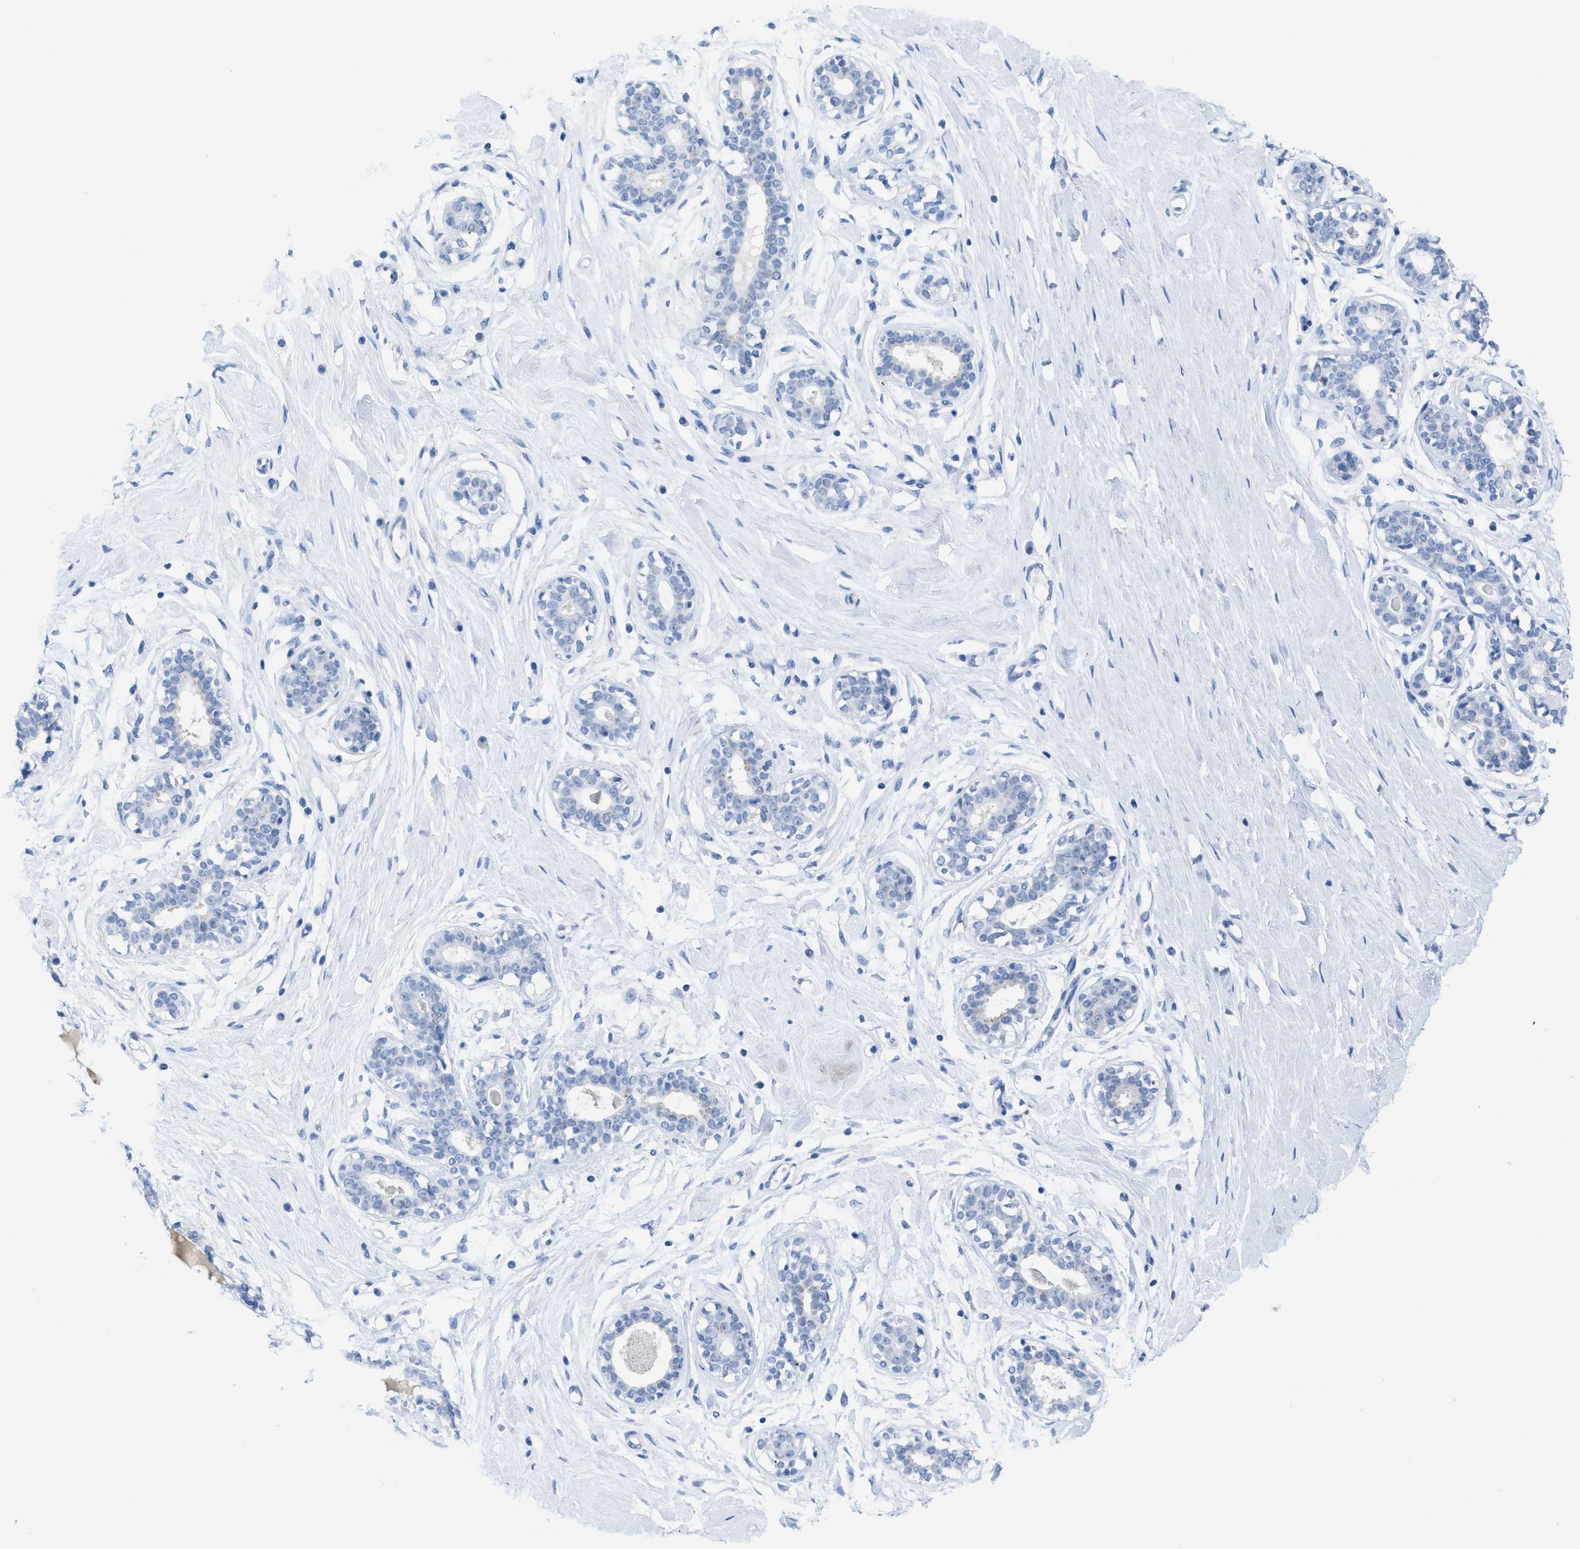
{"staining": {"intensity": "negative", "quantity": "none", "location": "none"}, "tissue": "breast", "cell_type": "Adipocytes", "image_type": "normal", "snomed": [{"axis": "morphology", "description": "Normal tissue, NOS"}, {"axis": "topography", "description": "Breast"}], "caption": "Normal breast was stained to show a protein in brown. There is no significant expression in adipocytes.", "gene": "WDR4", "patient": {"sex": "female", "age": 23}}